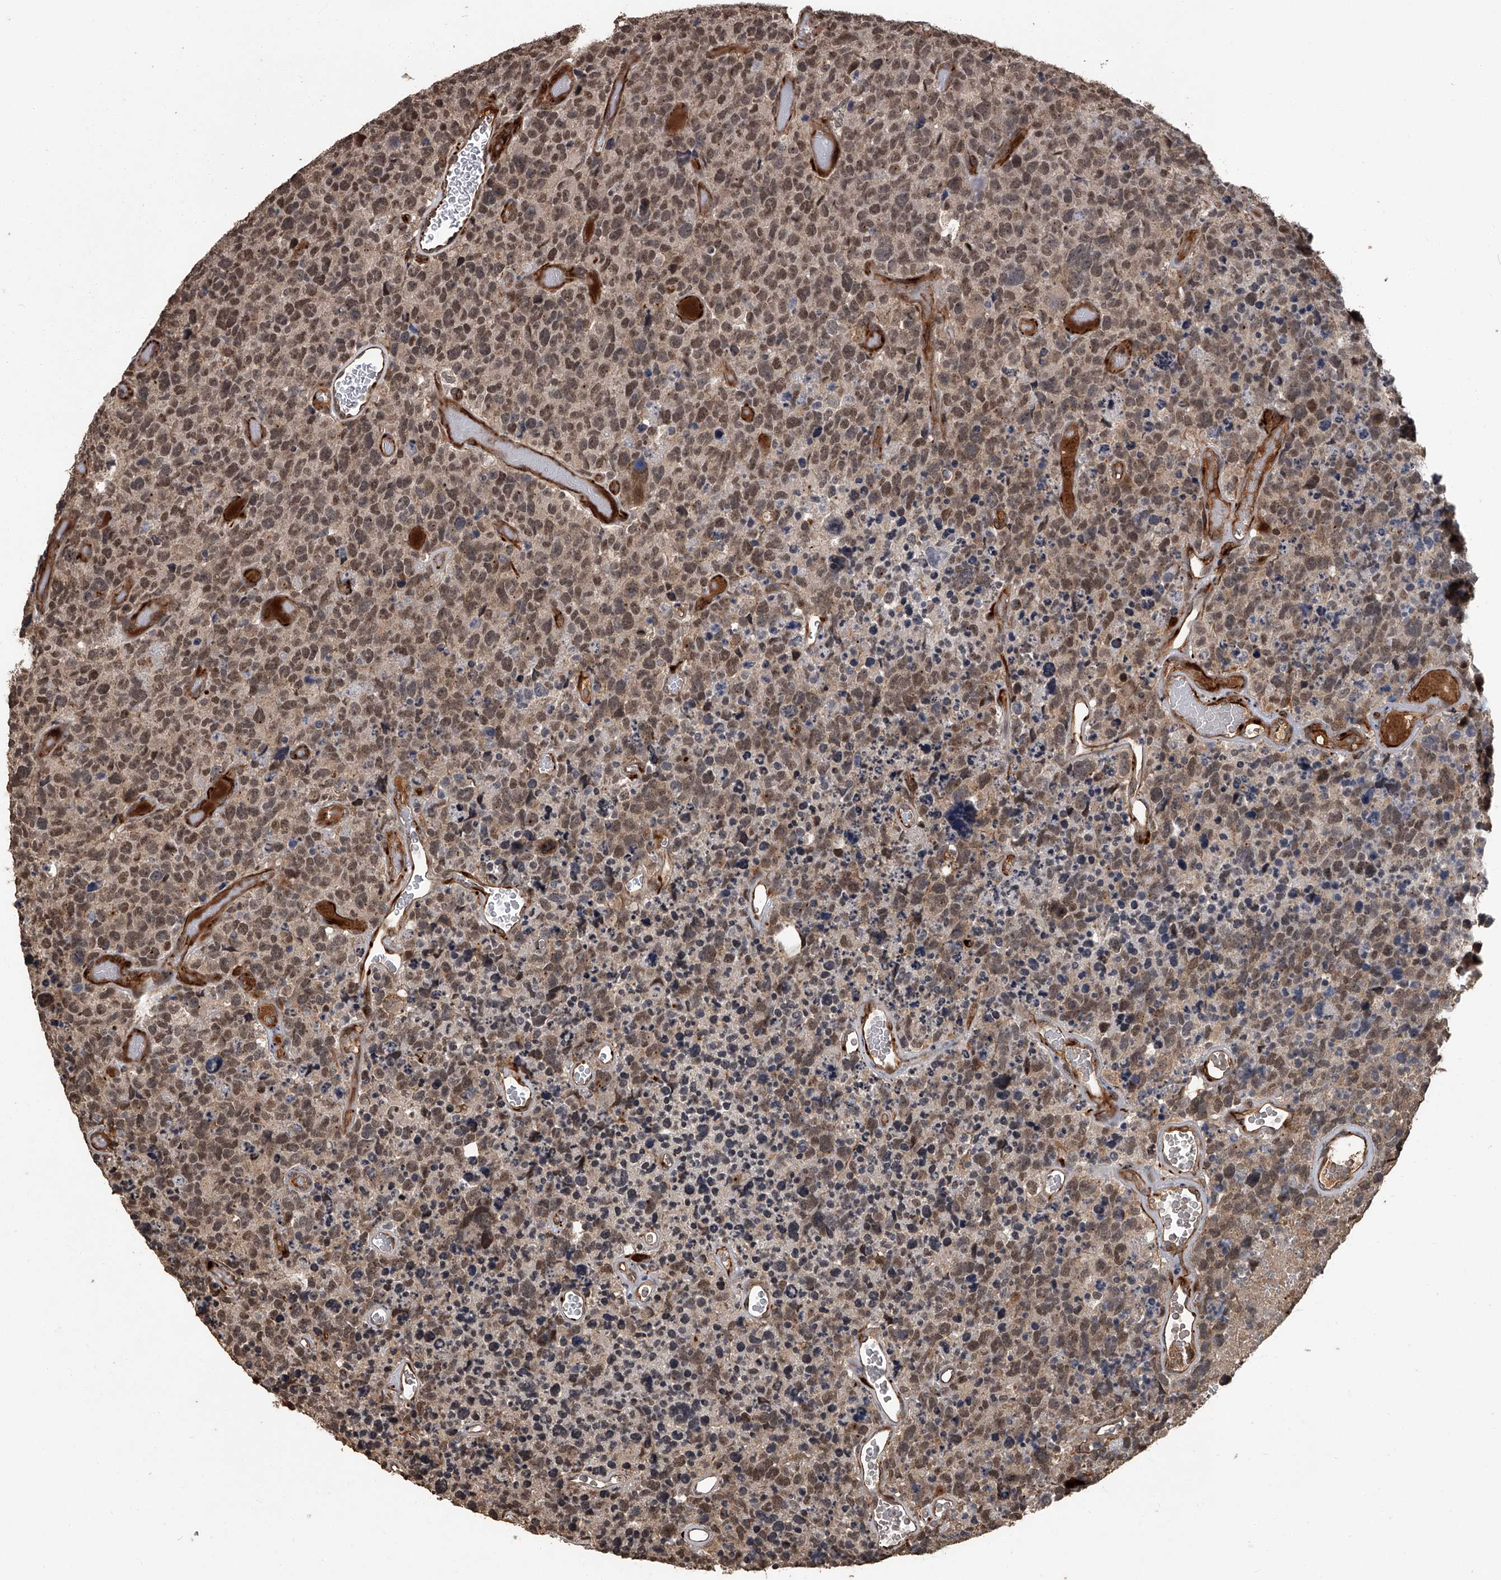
{"staining": {"intensity": "moderate", "quantity": ">75%", "location": "nuclear"}, "tissue": "glioma", "cell_type": "Tumor cells", "image_type": "cancer", "snomed": [{"axis": "morphology", "description": "Glioma, malignant, High grade"}, {"axis": "topography", "description": "Brain"}], "caption": "The histopathology image exhibits immunohistochemical staining of high-grade glioma (malignant). There is moderate nuclear expression is identified in approximately >75% of tumor cells.", "gene": "GPR132", "patient": {"sex": "male", "age": 69}}